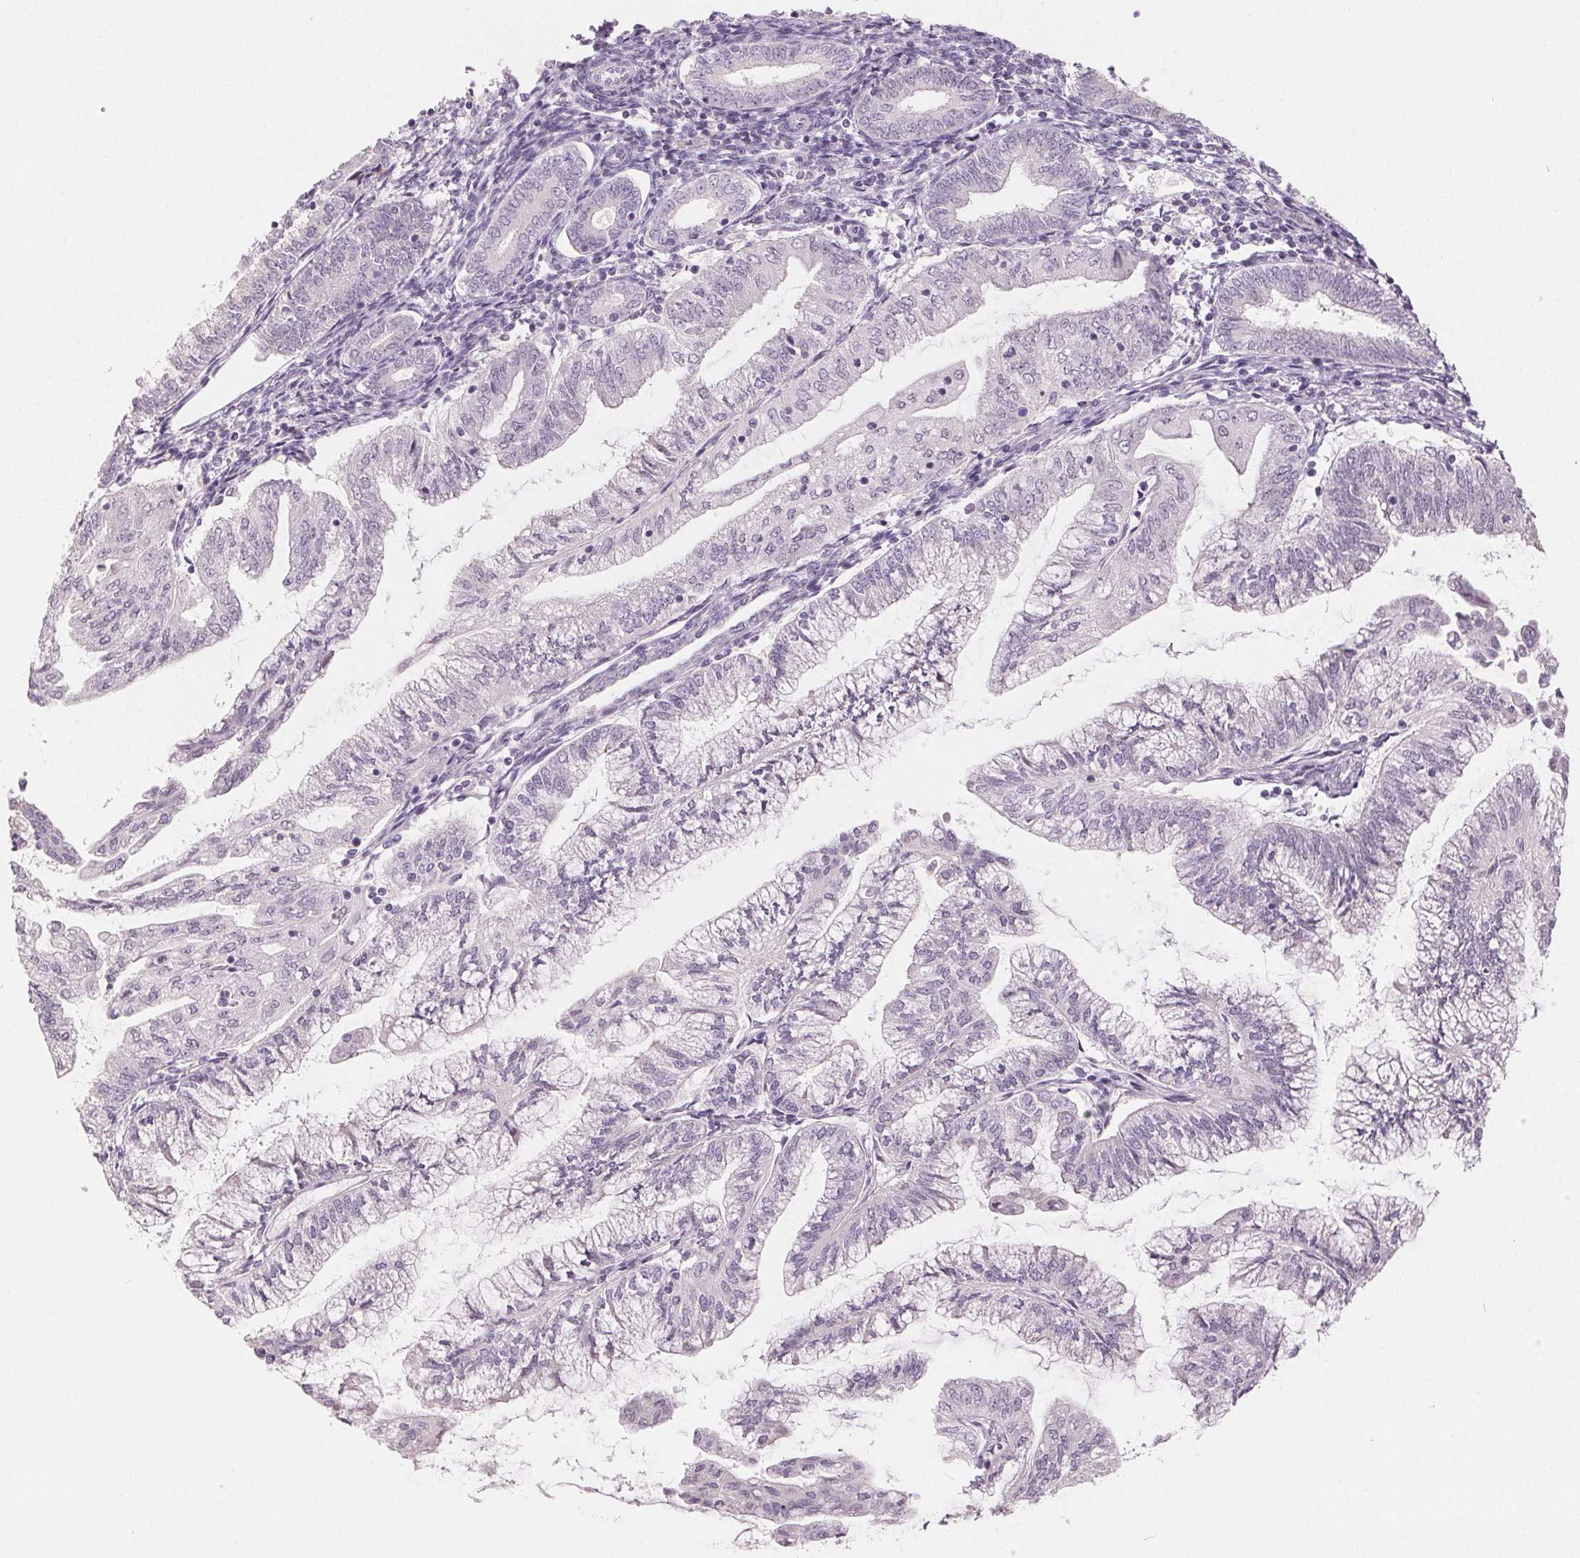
{"staining": {"intensity": "negative", "quantity": "none", "location": "none"}, "tissue": "endometrial cancer", "cell_type": "Tumor cells", "image_type": "cancer", "snomed": [{"axis": "morphology", "description": "Adenocarcinoma, NOS"}, {"axis": "topography", "description": "Endometrium"}], "caption": "Immunohistochemistry (IHC) micrograph of neoplastic tissue: human endometrial cancer (adenocarcinoma) stained with DAB (3,3'-diaminobenzidine) demonstrates no significant protein staining in tumor cells.", "gene": "ZBBX", "patient": {"sex": "female", "age": 55}}